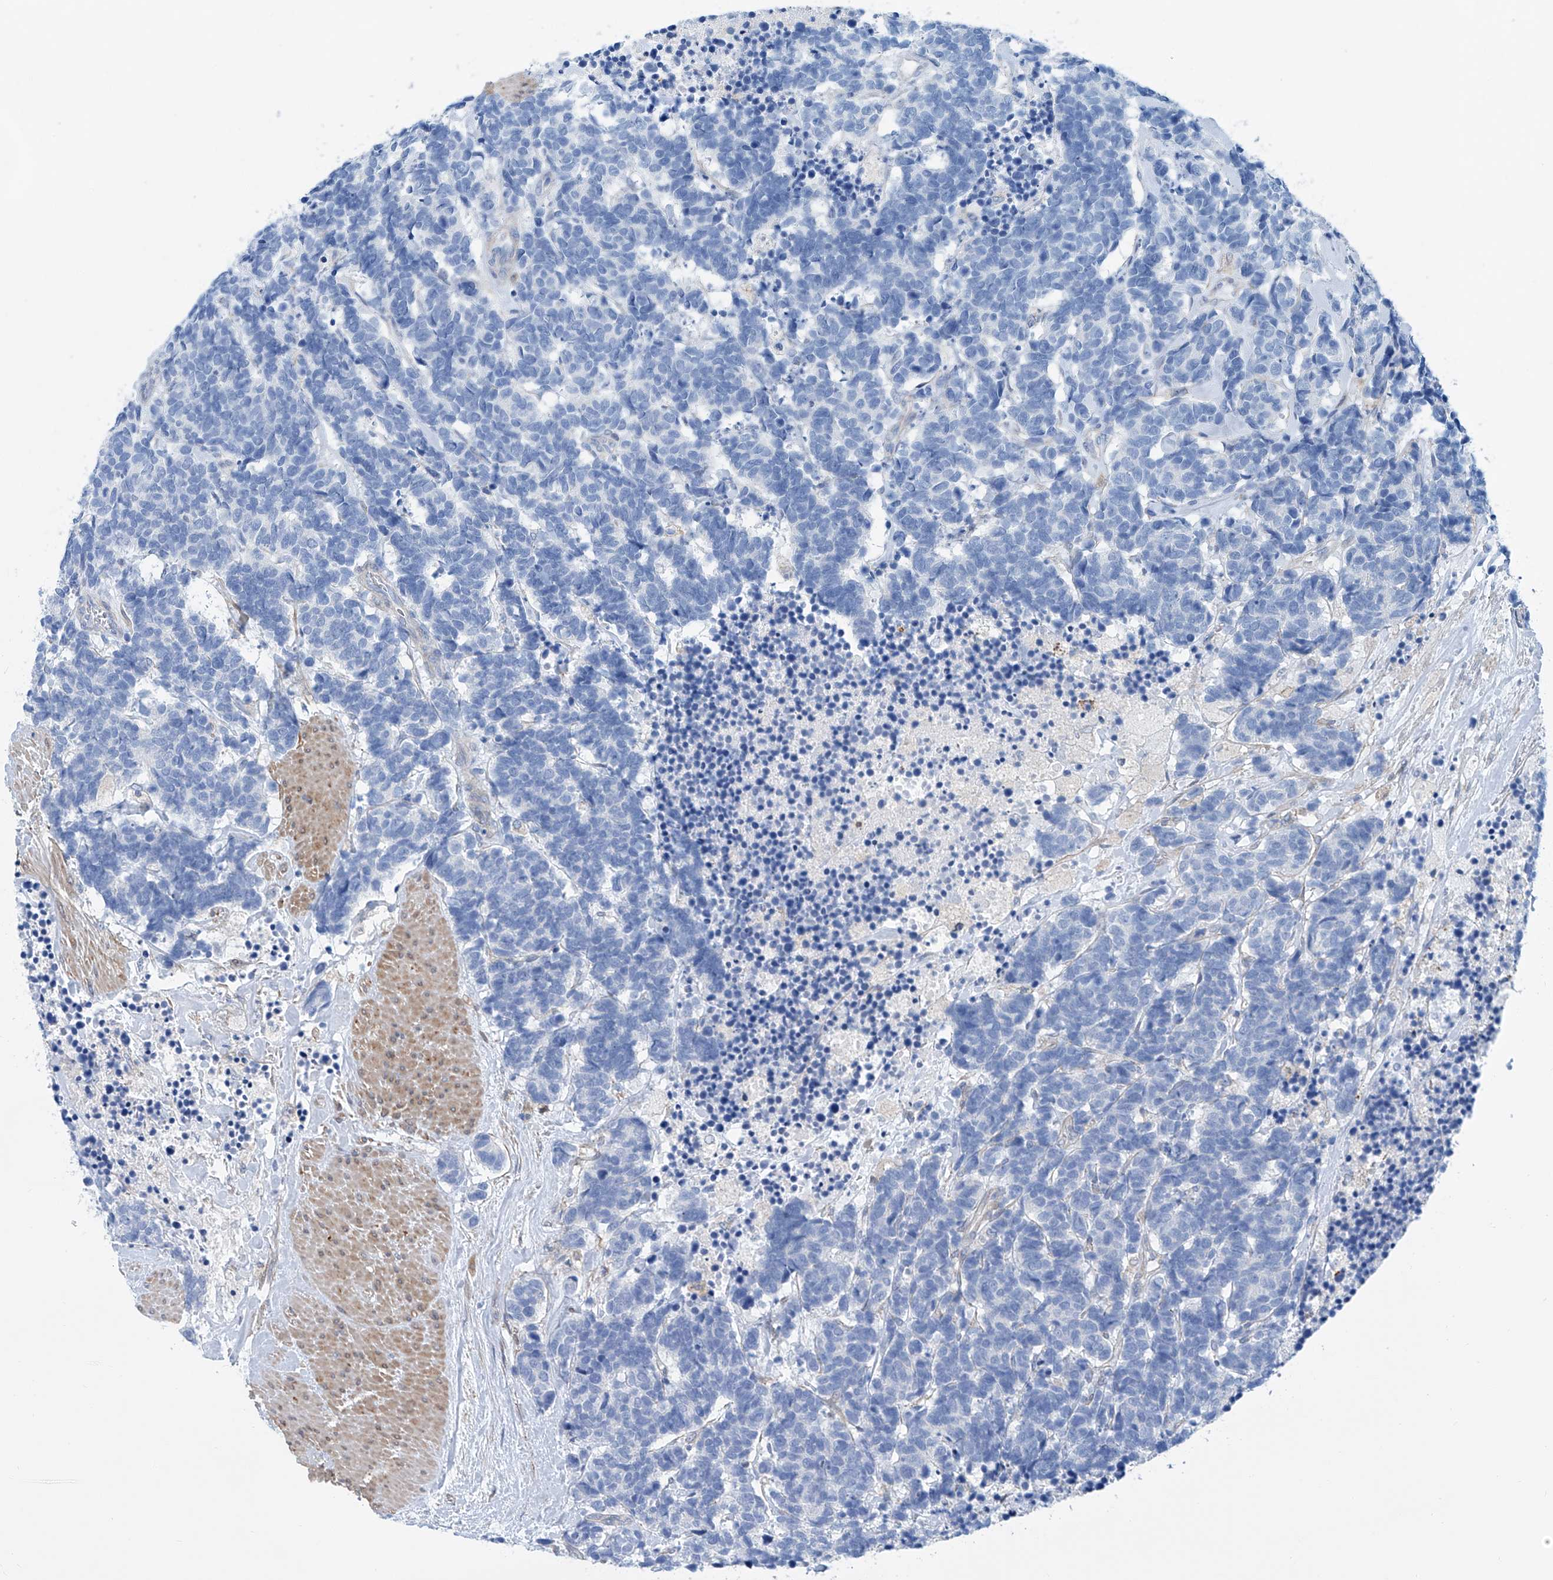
{"staining": {"intensity": "negative", "quantity": "none", "location": "none"}, "tissue": "carcinoid", "cell_type": "Tumor cells", "image_type": "cancer", "snomed": [{"axis": "morphology", "description": "Carcinoma, NOS"}, {"axis": "morphology", "description": "Carcinoid, malignant, NOS"}, {"axis": "topography", "description": "Urinary bladder"}], "caption": "An IHC photomicrograph of carcinoid is shown. There is no staining in tumor cells of carcinoid.", "gene": "TNN", "patient": {"sex": "male", "age": 57}}